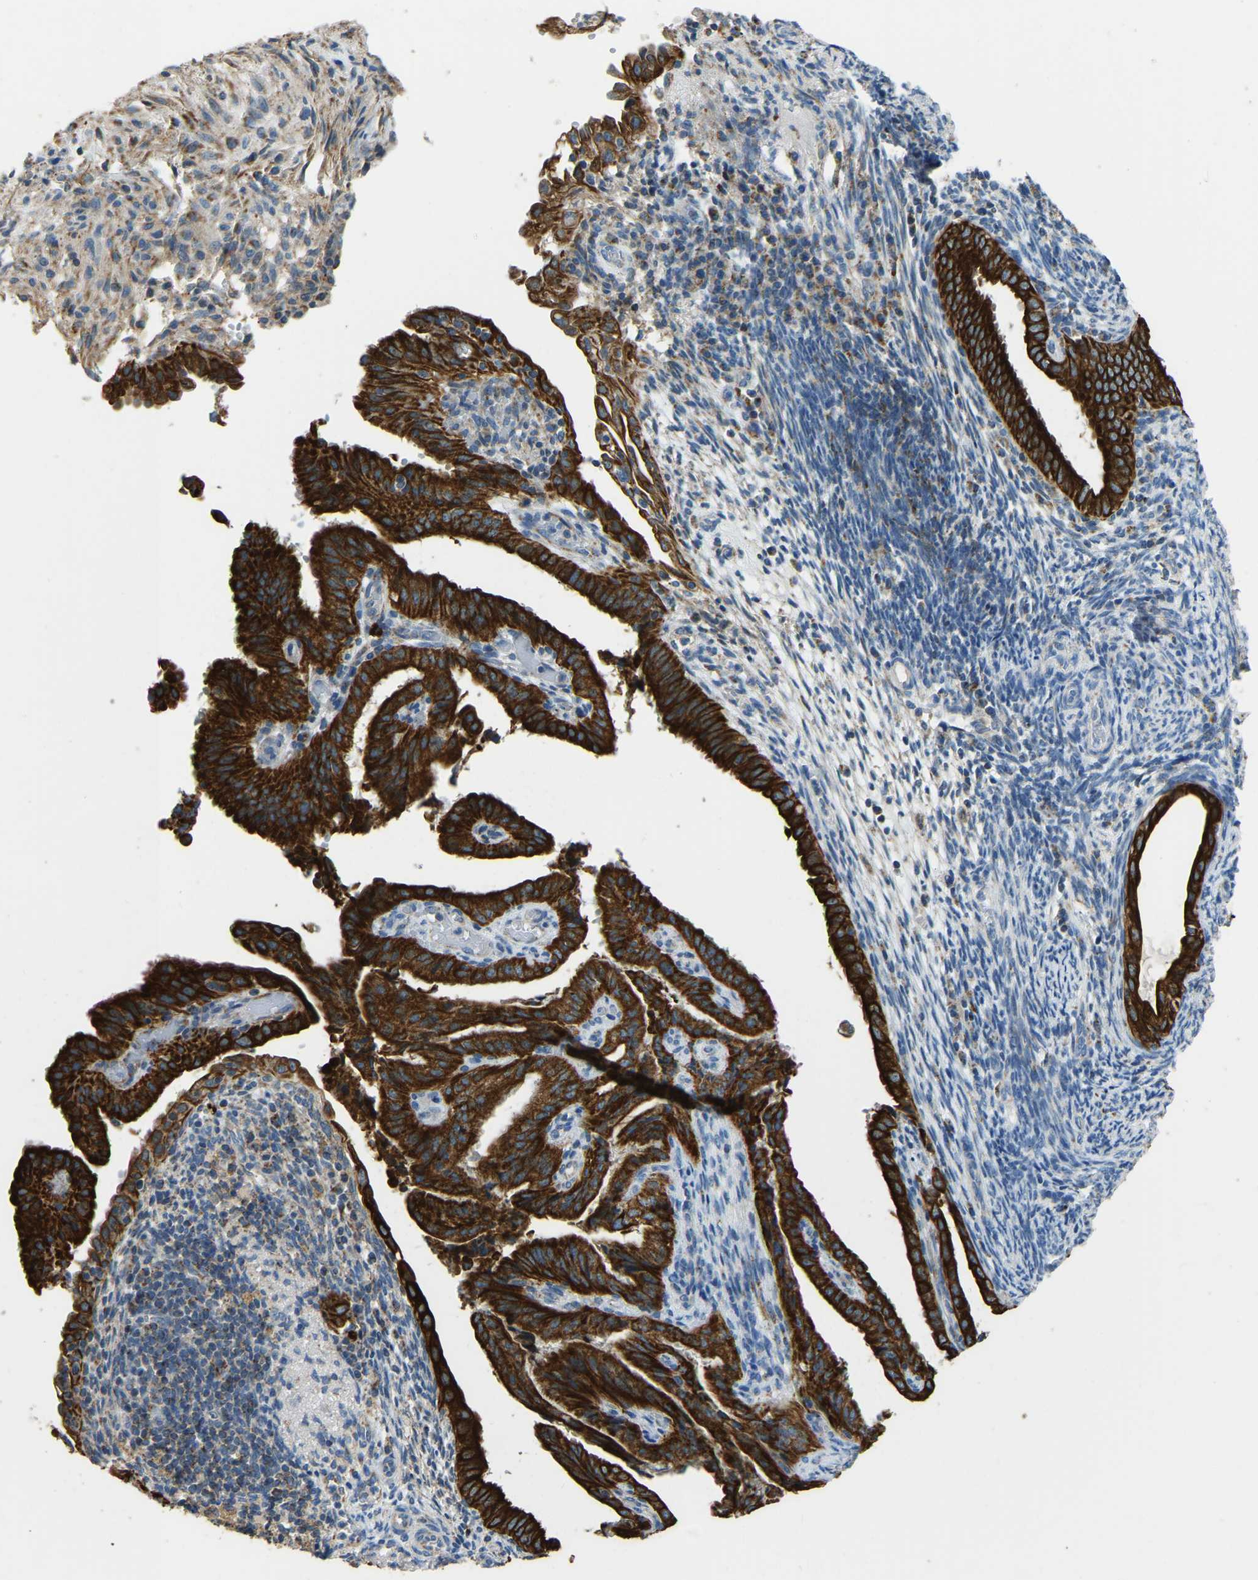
{"staining": {"intensity": "strong", "quantity": ">75%", "location": "cytoplasmic/membranous"}, "tissue": "endometrial cancer", "cell_type": "Tumor cells", "image_type": "cancer", "snomed": [{"axis": "morphology", "description": "Adenocarcinoma, NOS"}, {"axis": "topography", "description": "Endometrium"}], "caption": "A brown stain shows strong cytoplasmic/membranous staining of a protein in human endometrial cancer (adenocarcinoma) tumor cells.", "gene": "ZNF200", "patient": {"sex": "female", "age": 58}}